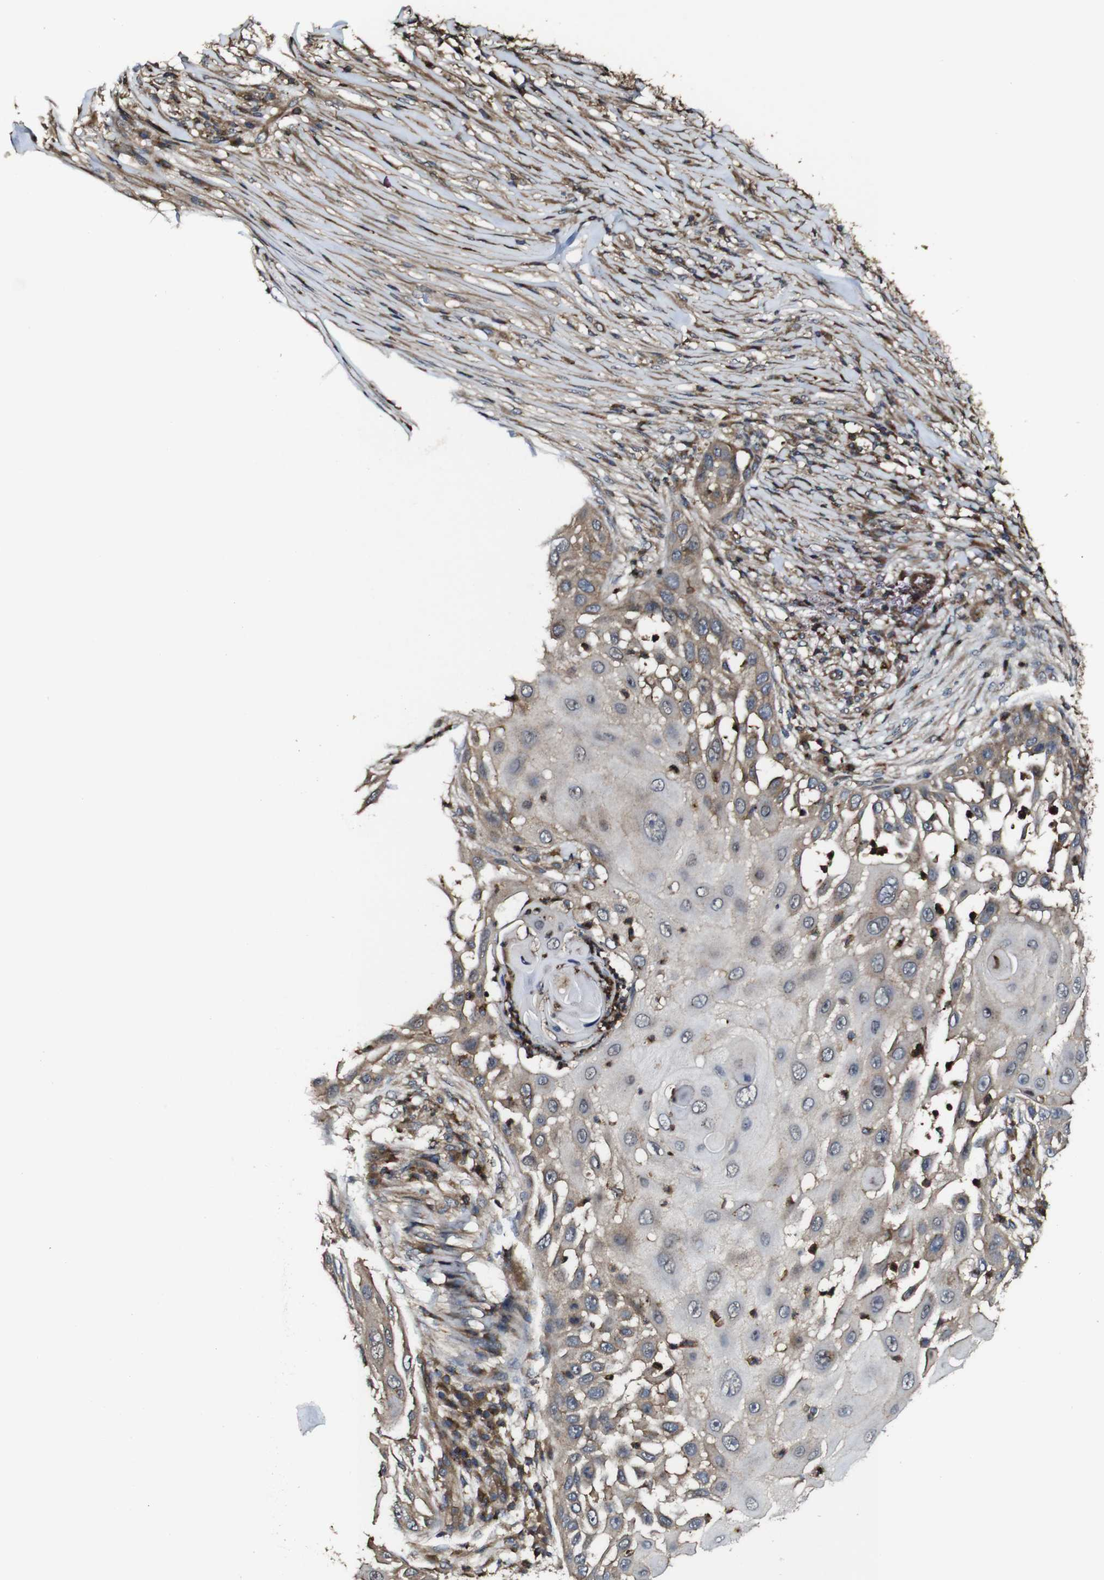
{"staining": {"intensity": "weak", "quantity": ">75%", "location": "cytoplasmic/membranous"}, "tissue": "skin cancer", "cell_type": "Tumor cells", "image_type": "cancer", "snomed": [{"axis": "morphology", "description": "Squamous cell carcinoma, NOS"}, {"axis": "topography", "description": "Skin"}], "caption": "Tumor cells demonstrate low levels of weak cytoplasmic/membranous positivity in approximately >75% of cells in skin cancer. Ihc stains the protein of interest in brown and the nuclei are stained blue.", "gene": "TNIK", "patient": {"sex": "female", "age": 44}}